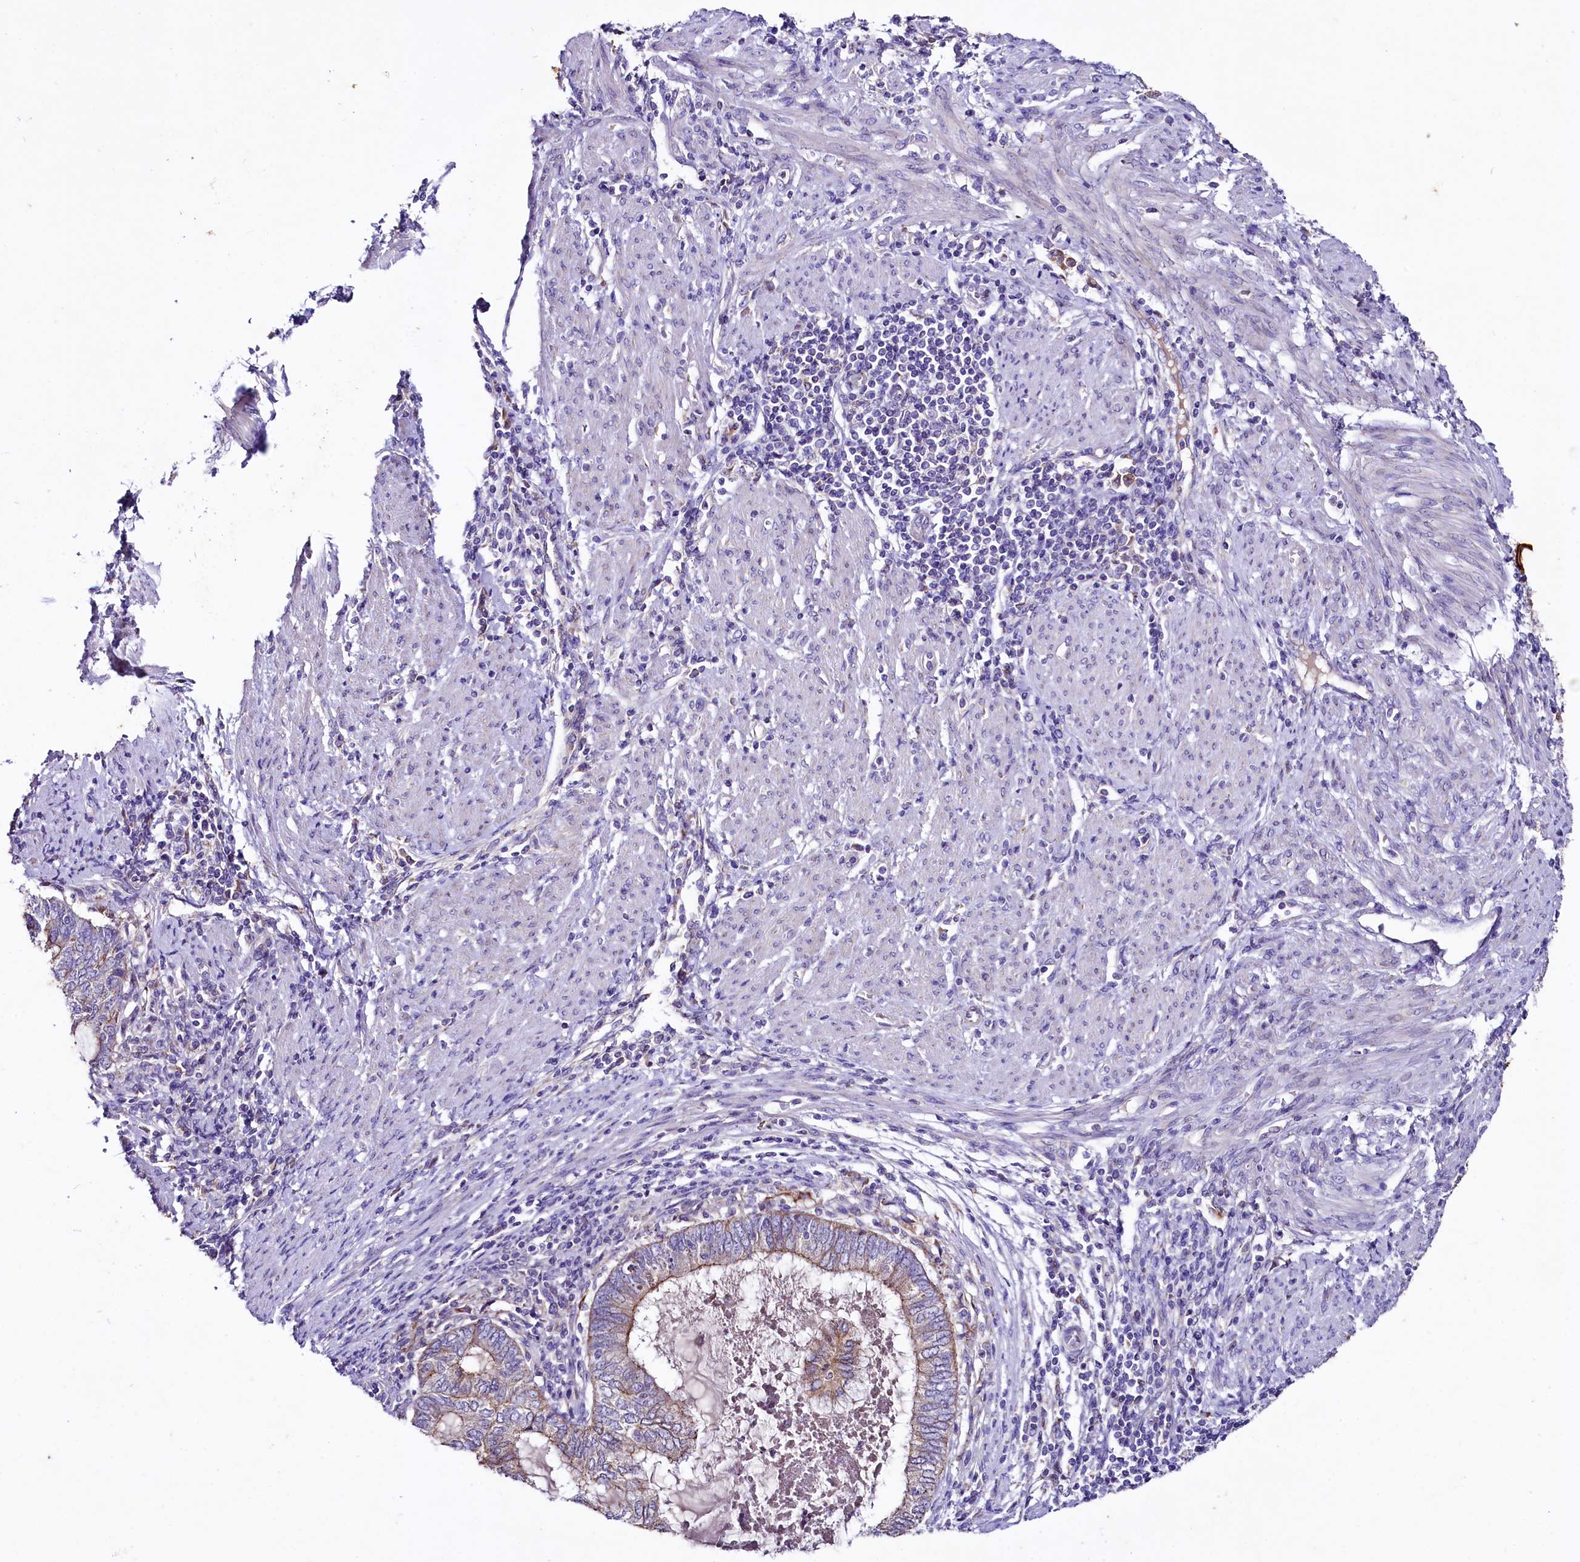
{"staining": {"intensity": "strong", "quantity": "25%-75%", "location": "cytoplasmic/membranous"}, "tissue": "endometrial cancer", "cell_type": "Tumor cells", "image_type": "cancer", "snomed": [{"axis": "morphology", "description": "Adenocarcinoma, NOS"}, {"axis": "topography", "description": "Uterus"}, {"axis": "topography", "description": "Endometrium"}], "caption": "Immunohistochemical staining of human endometrial cancer (adenocarcinoma) reveals high levels of strong cytoplasmic/membranous expression in about 25%-75% of tumor cells.", "gene": "SACM1L", "patient": {"sex": "female", "age": 70}}